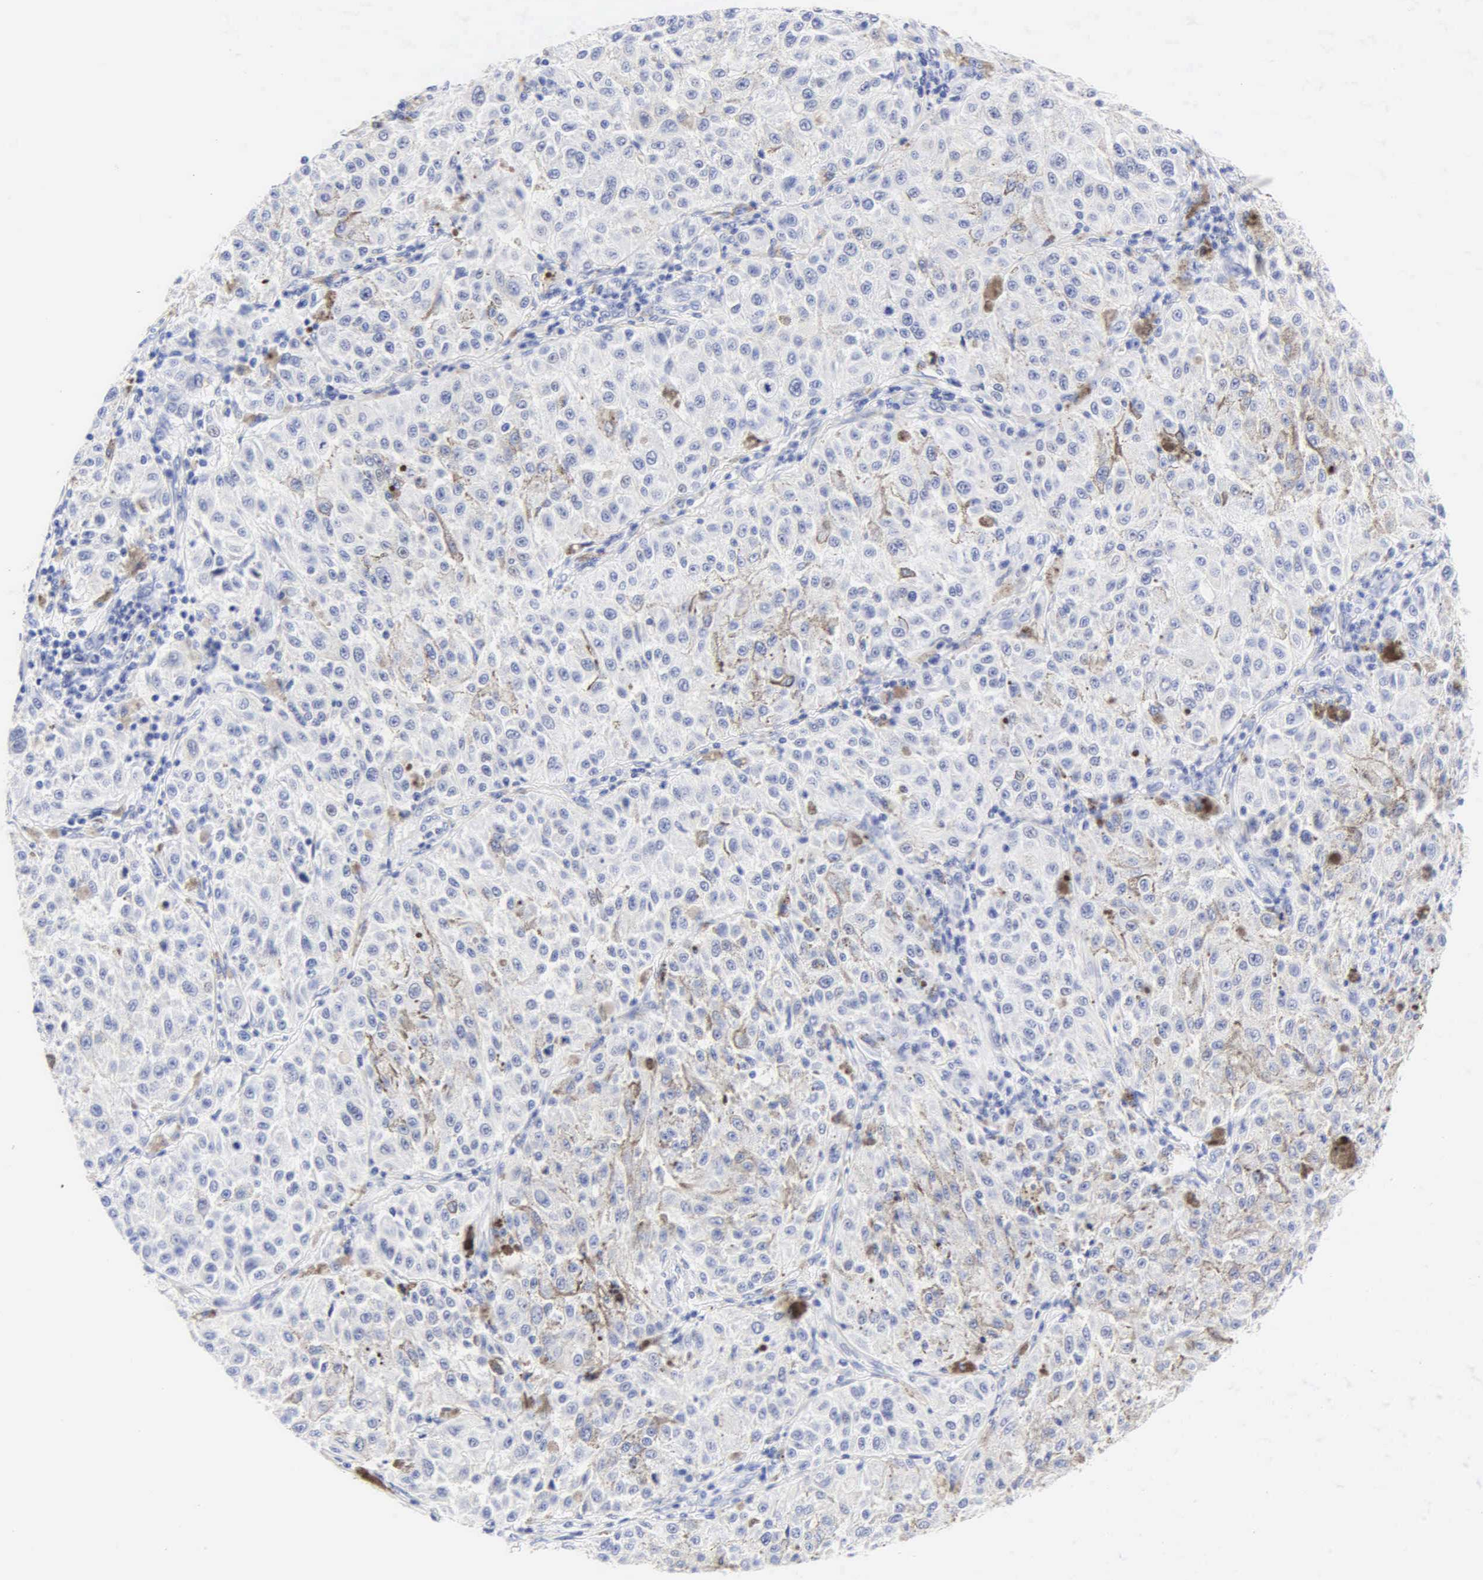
{"staining": {"intensity": "negative", "quantity": "none", "location": "none"}, "tissue": "melanoma", "cell_type": "Tumor cells", "image_type": "cancer", "snomed": [{"axis": "morphology", "description": "Malignant melanoma, NOS"}, {"axis": "topography", "description": "Skin"}], "caption": "This image is of melanoma stained with immunohistochemistry to label a protein in brown with the nuclei are counter-stained blue. There is no positivity in tumor cells.", "gene": "KRT20", "patient": {"sex": "female", "age": 64}}